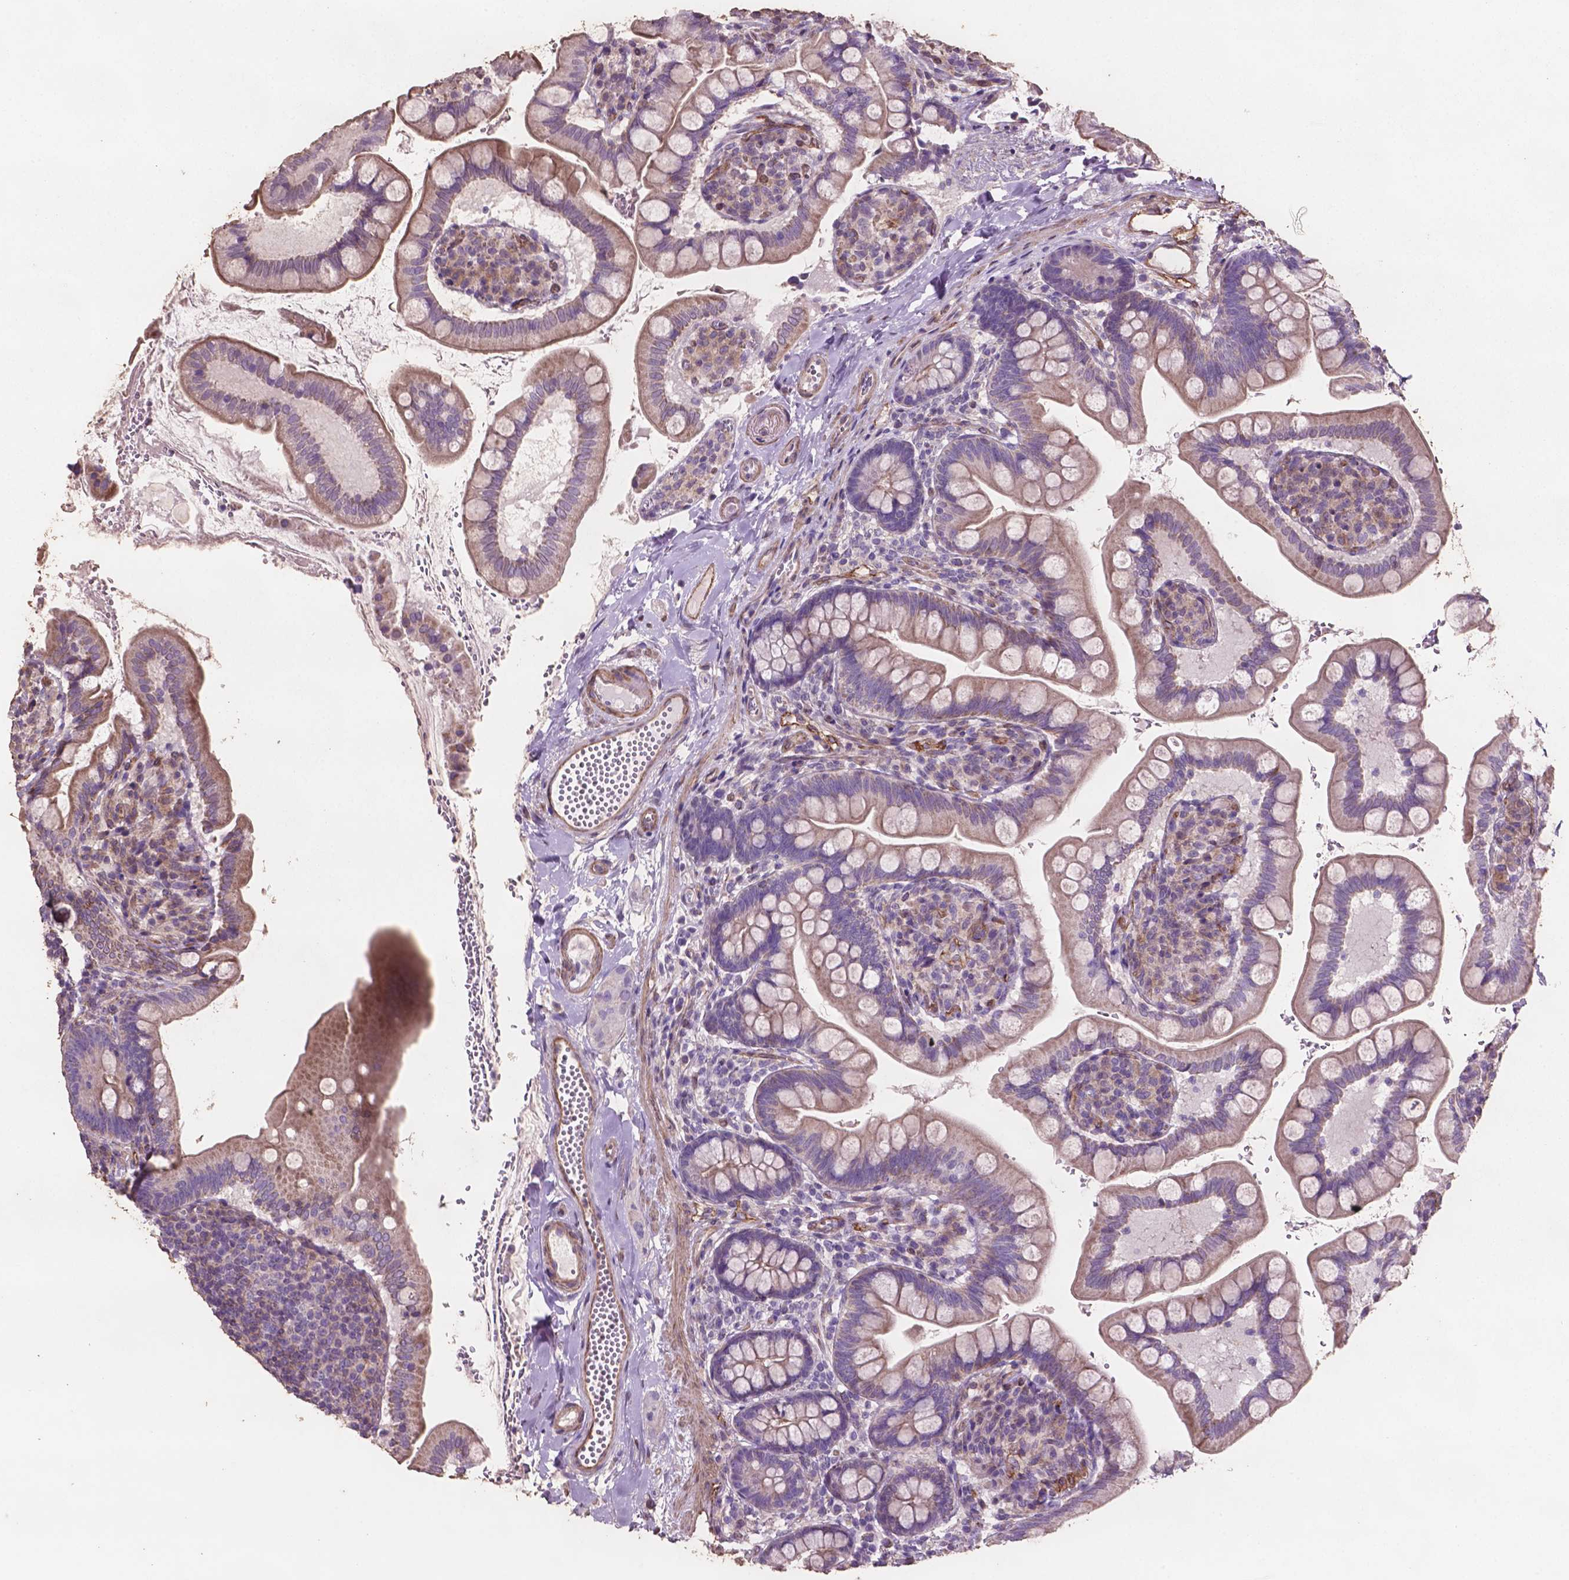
{"staining": {"intensity": "moderate", "quantity": ">75%", "location": "cytoplasmic/membranous"}, "tissue": "small intestine", "cell_type": "Glandular cells", "image_type": "normal", "snomed": [{"axis": "morphology", "description": "Normal tissue, NOS"}, {"axis": "topography", "description": "Small intestine"}], "caption": "Human small intestine stained with a brown dye shows moderate cytoplasmic/membranous positive positivity in approximately >75% of glandular cells.", "gene": "COMMD4", "patient": {"sex": "female", "age": 56}}